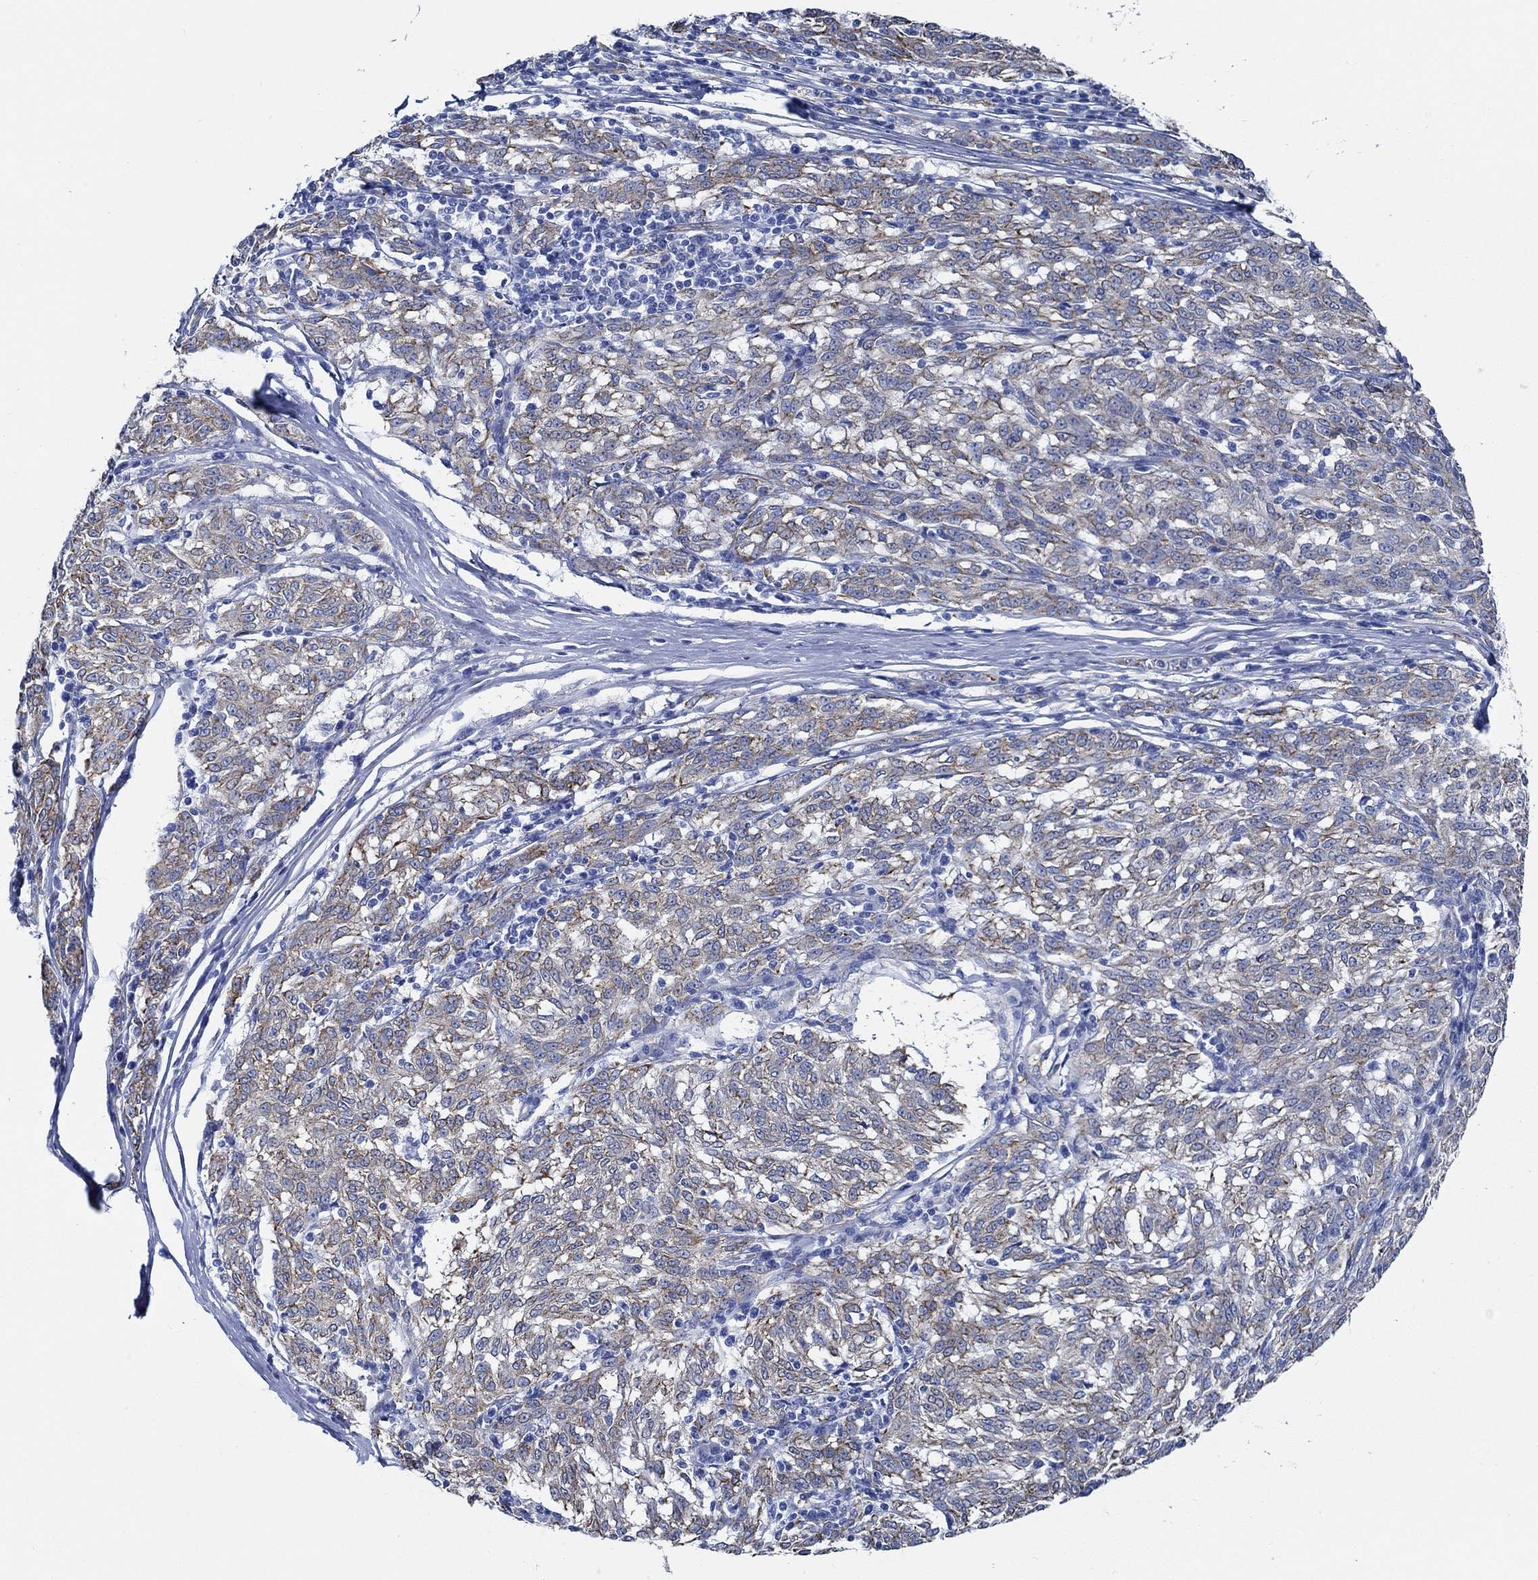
{"staining": {"intensity": "weak", "quantity": "25%-75%", "location": "cytoplasmic/membranous"}, "tissue": "melanoma", "cell_type": "Tumor cells", "image_type": "cancer", "snomed": [{"axis": "morphology", "description": "Malignant melanoma, NOS"}, {"axis": "topography", "description": "Skin"}], "caption": "This histopathology image displays melanoma stained with IHC to label a protein in brown. The cytoplasmic/membranous of tumor cells show weak positivity for the protein. Nuclei are counter-stained blue.", "gene": "HECW2", "patient": {"sex": "female", "age": 72}}